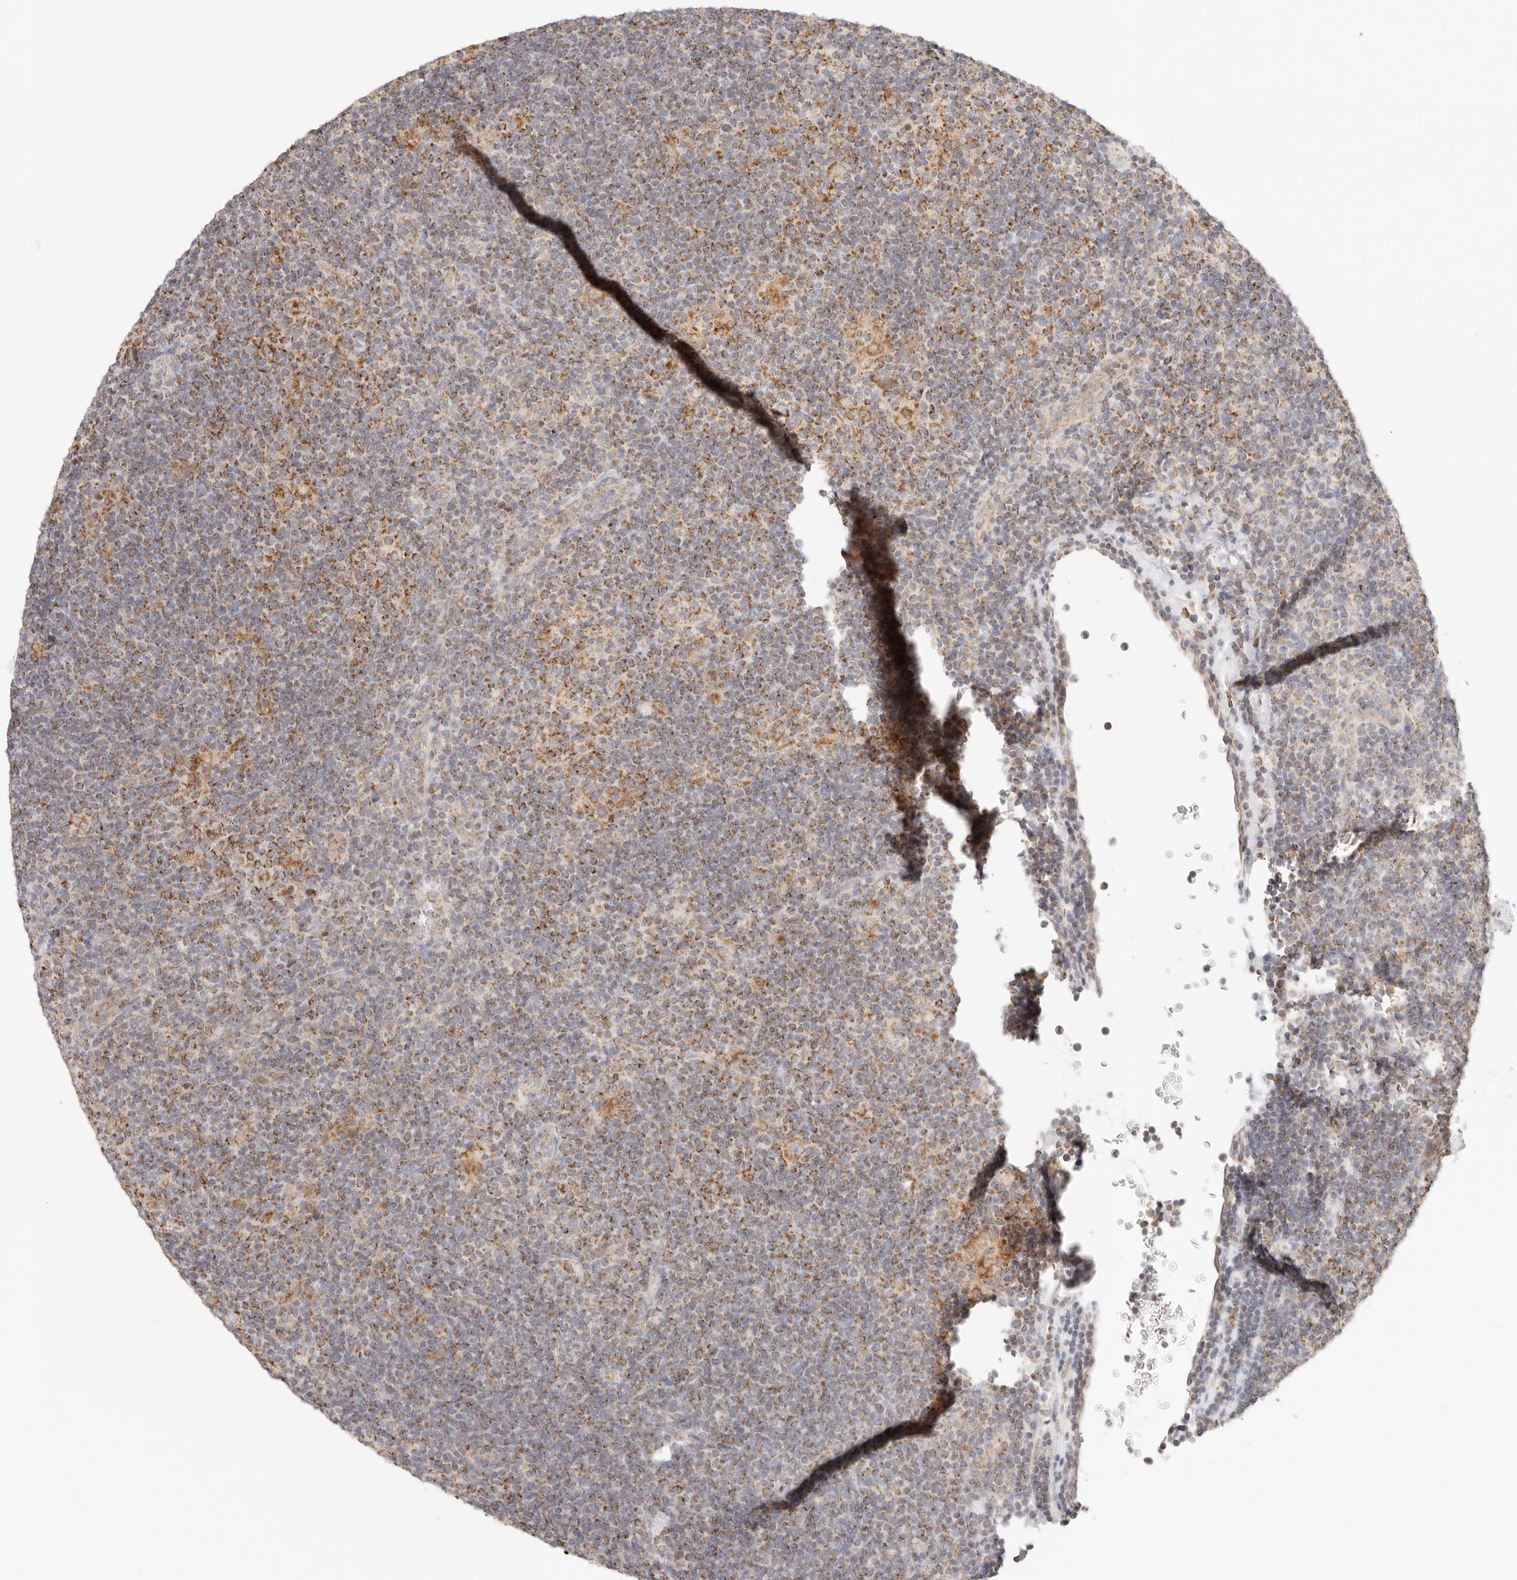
{"staining": {"intensity": "moderate", "quantity": "25%-75%", "location": "cytoplasmic/membranous"}, "tissue": "lymphoma", "cell_type": "Tumor cells", "image_type": "cancer", "snomed": [{"axis": "morphology", "description": "Hodgkin's disease, NOS"}, {"axis": "topography", "description": "Lymph node"}], "caption": "Immunohistochemical staining of human Hodgkin's disease shows moderate cytoplasmic/membranous protein expression in approximately 25%-75% of tumor cells.", "gene": "COA6", "patient": {"sex": "female", "age": 57}}